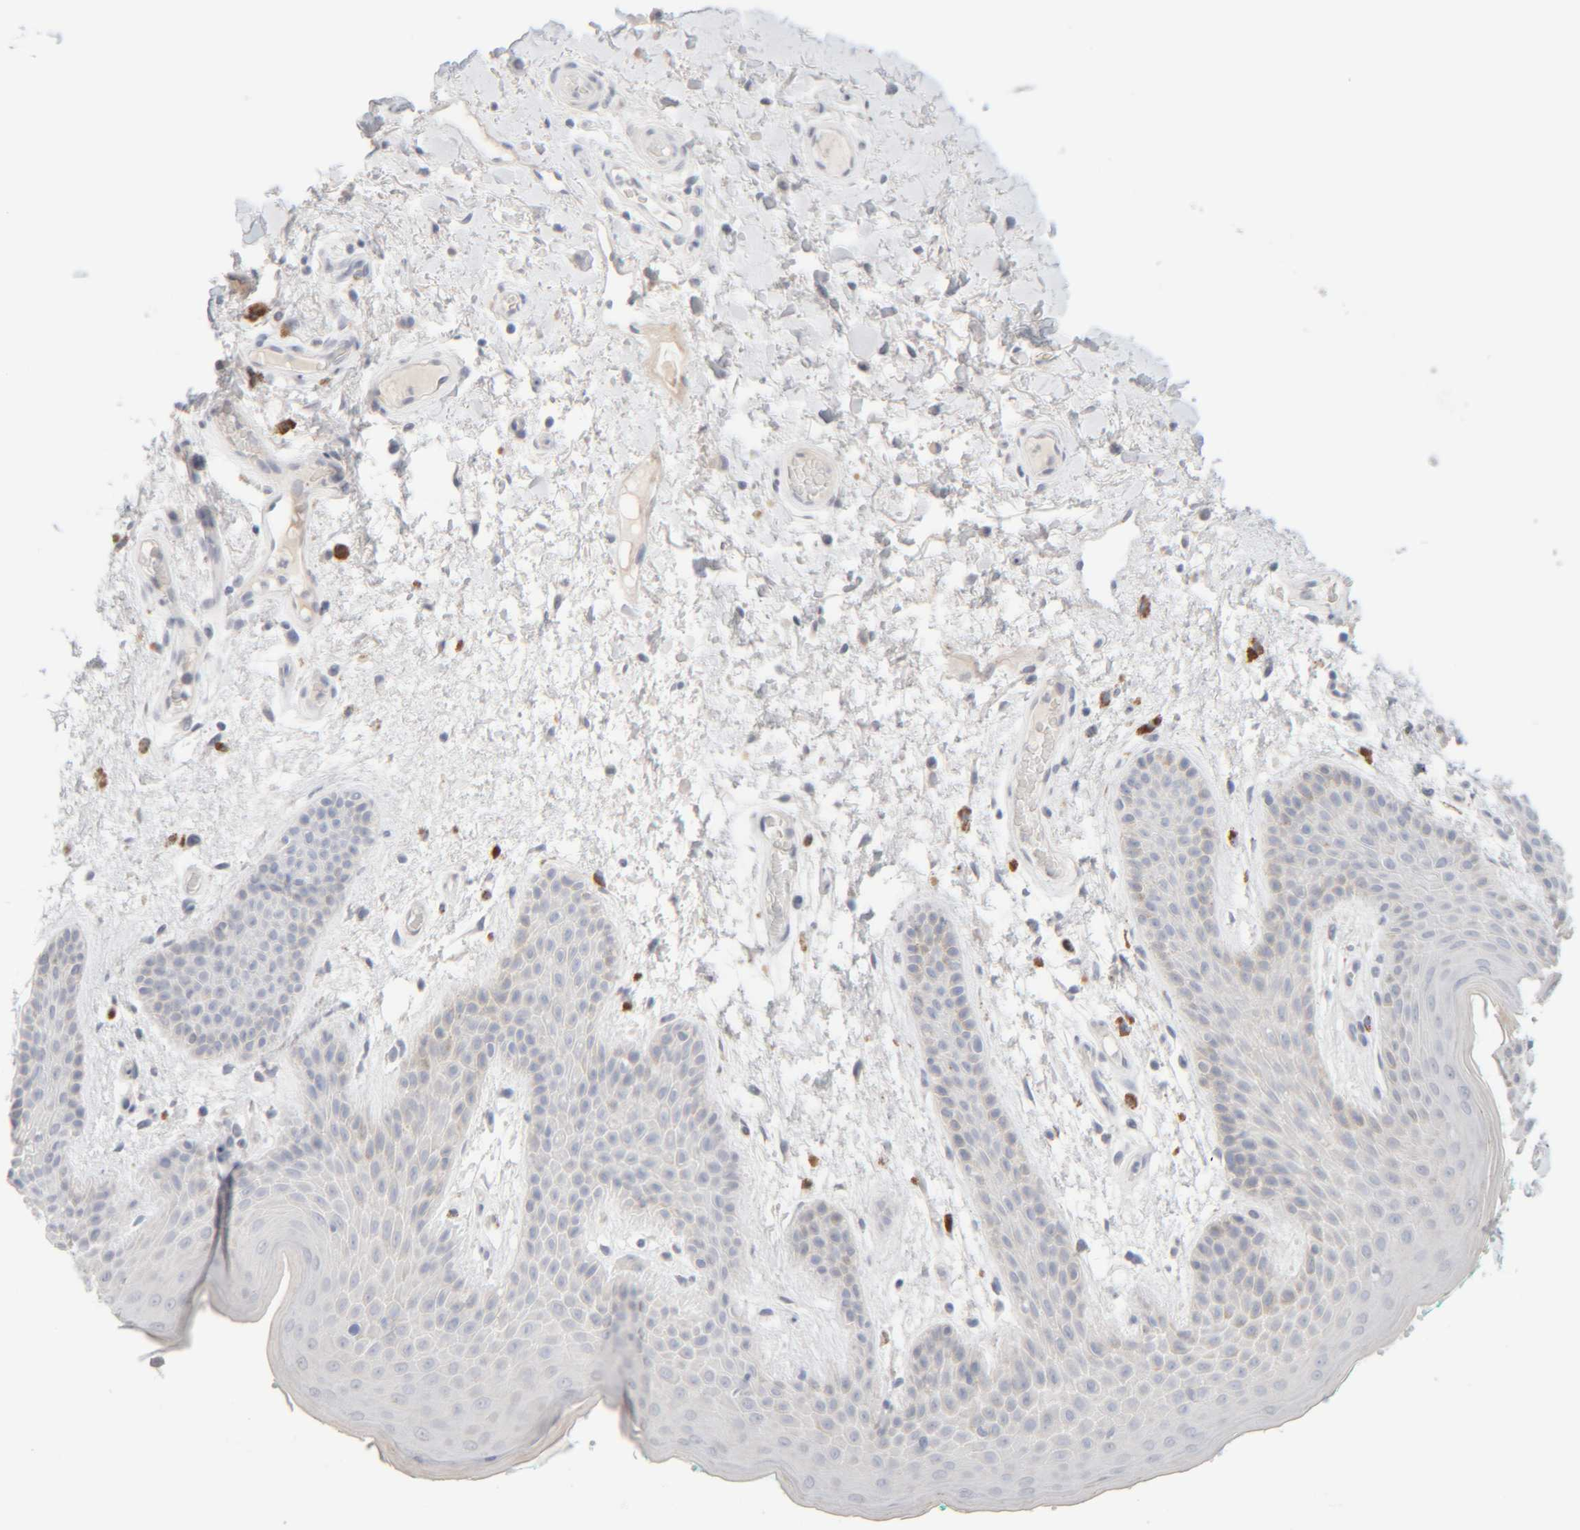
{"staining": {"intensity": "negative", "quantity": "none", "location": "none"}, "tissue": "skin", "cell_type": "Epidermal cells", "image_type": "normal", "snomed": [{"axis": "morphology", "description": "Normal tissue, NOS"}, {"axis": "topography", "description": "Anal"}], "caption": "Immunohistochemical staining of normal skin shows no significant positivity in epidermal cells.", "gene": "RIDA", "patient": {"sex": "male", "age": 74}}